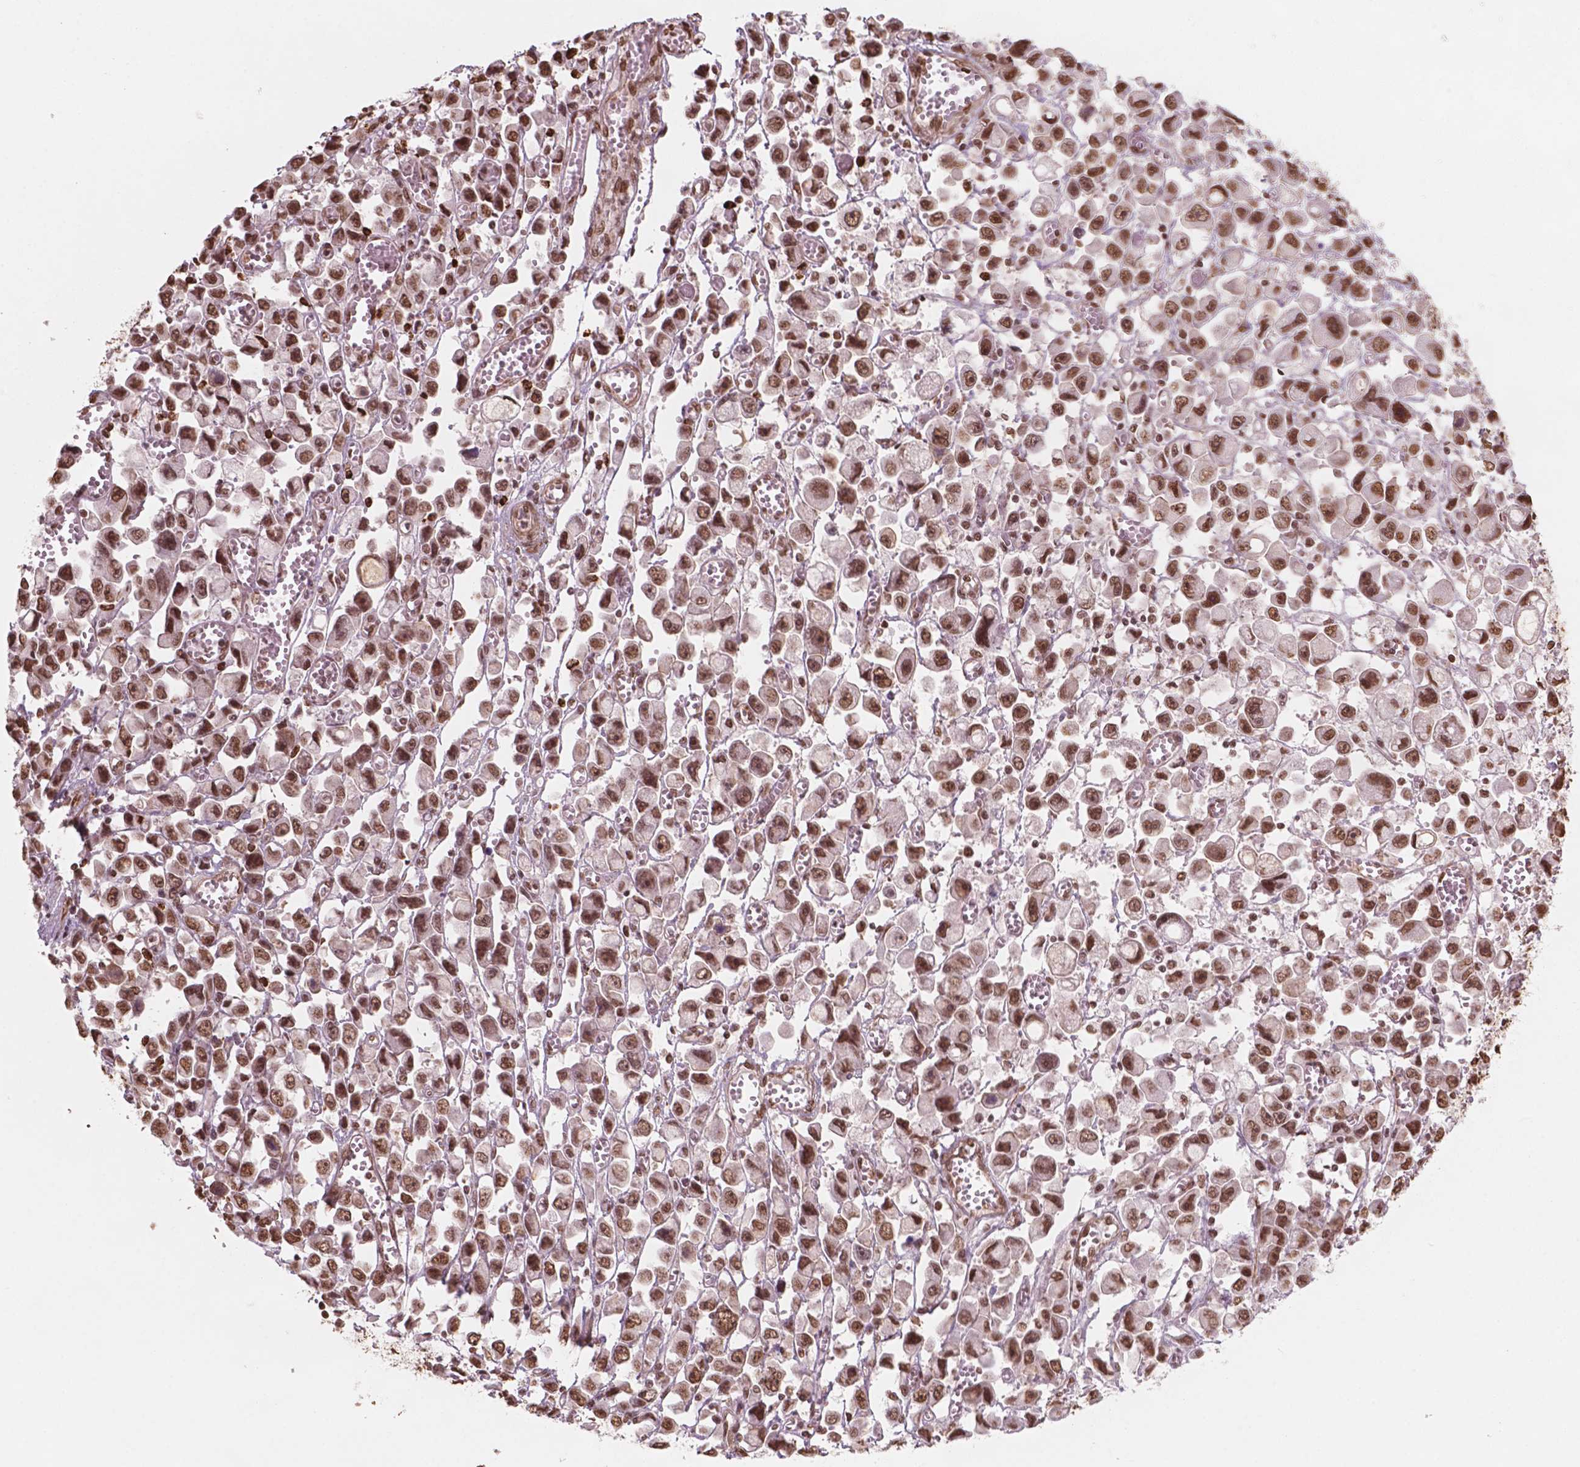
{"staining": {"intensity": "moderate", "quantity": ">75%", "location": "nuclear"}, "tissue": "stomach cancer", "cell_type": "Tumor cells", "image_type": "cancer", "snomed": [{"axis": "morphology", "description": "Adenocarcinoma, NOS"}, {"axis": "topography", "description": "Stomach, upper"}], "caption": "Protein staining shows moderate nuclear positivity in approximately >75% of tumor cells in stomach cancer.", "gene": "GTF3C5", "patient": {"sex": "male", "age": 70}}